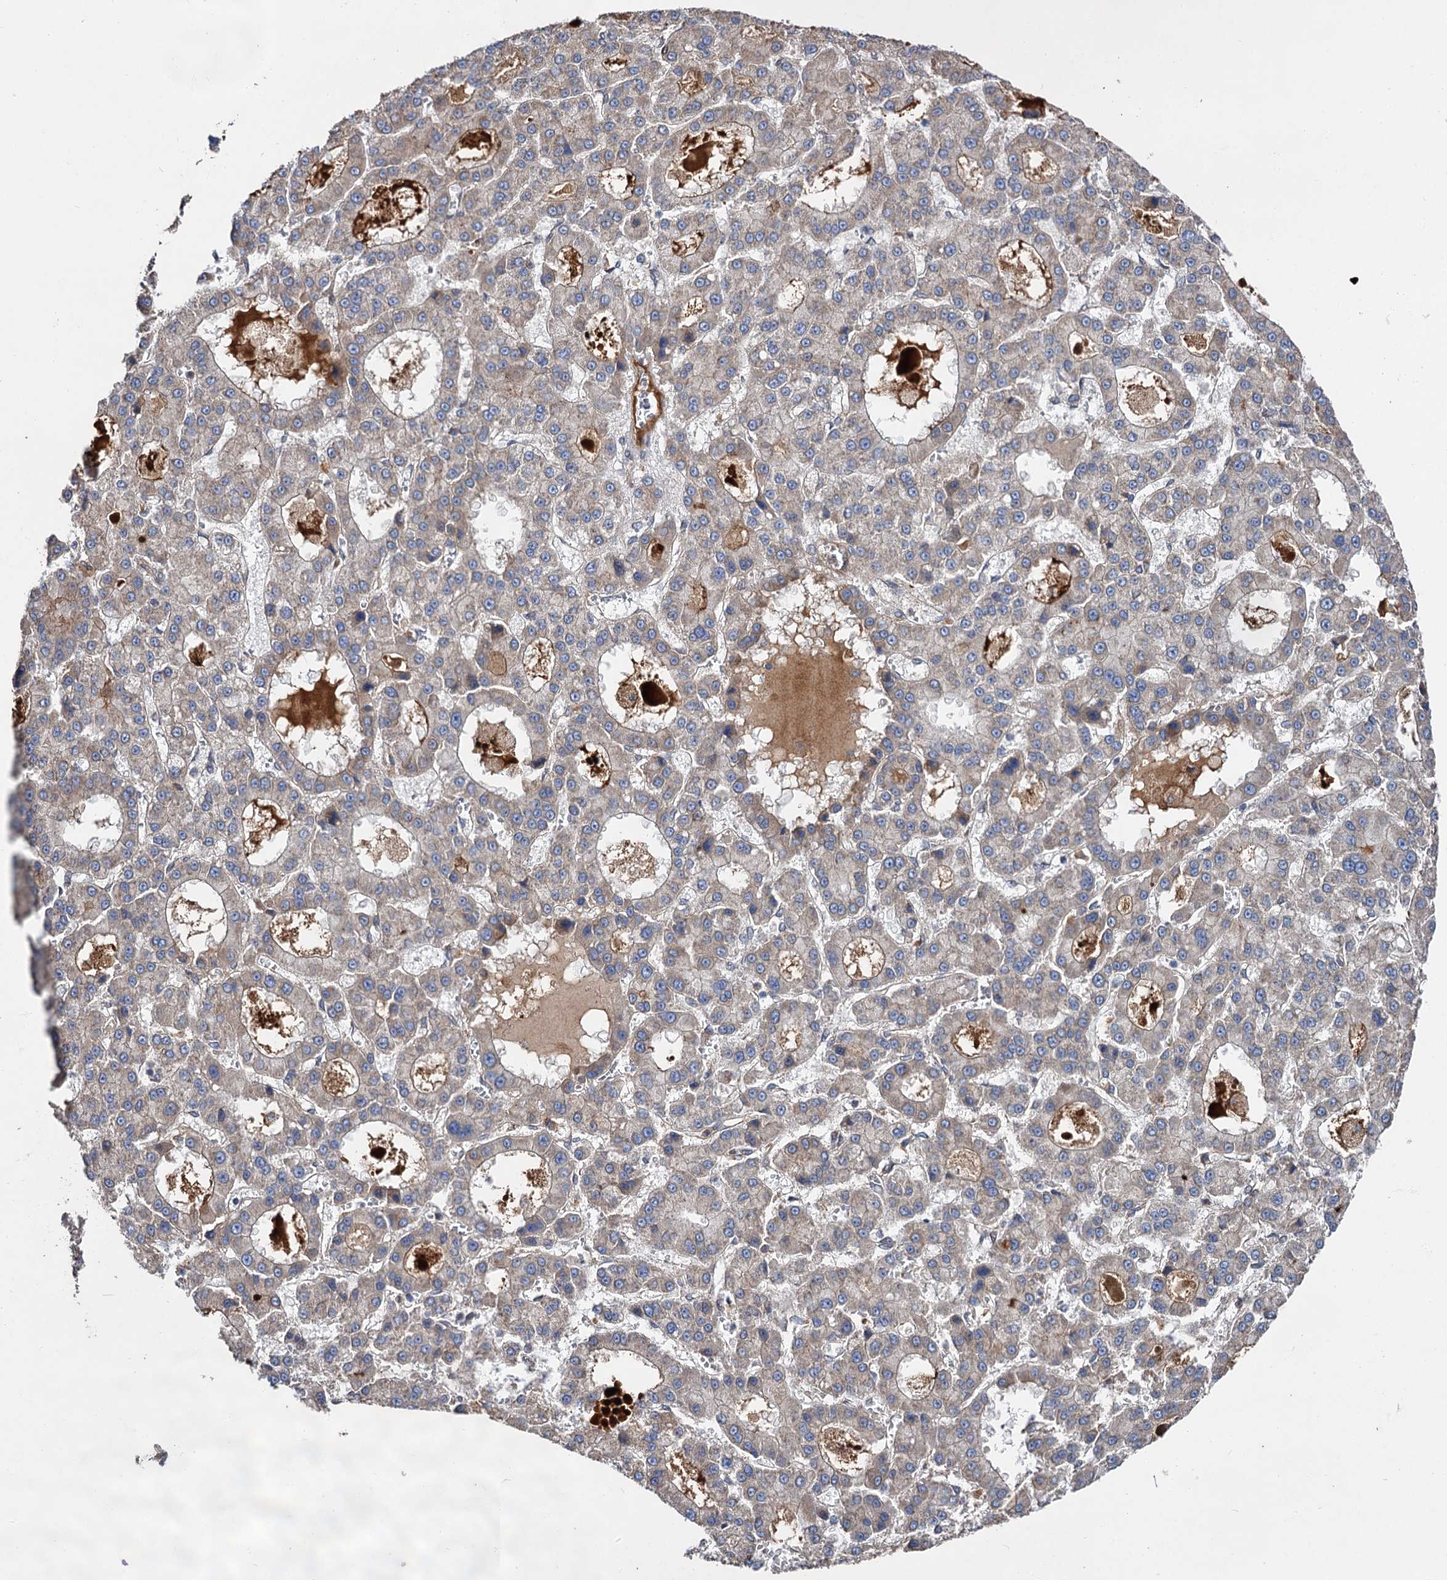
{"staining": {"intensity": "weak", "quantity": "25%-75%", "location": "cytoplasmic/membranous"}, "tissue": "liver cancer", "cell_type": "Tumor cells", "image_type": "cancer", "snomed": [{"axis": "morphology", "description": "Carcinoma, Hepatocellular, NOS"}, {"axis": "topography", "description": "Liver"}], "caption": "Weak cytoplasmic/membranous expression for a protein is seen in about 25%-75% of tumor cells of liver cancer using IHC.", "gene": "NAA25", "patient": {"sex": "male", "age": 70}}